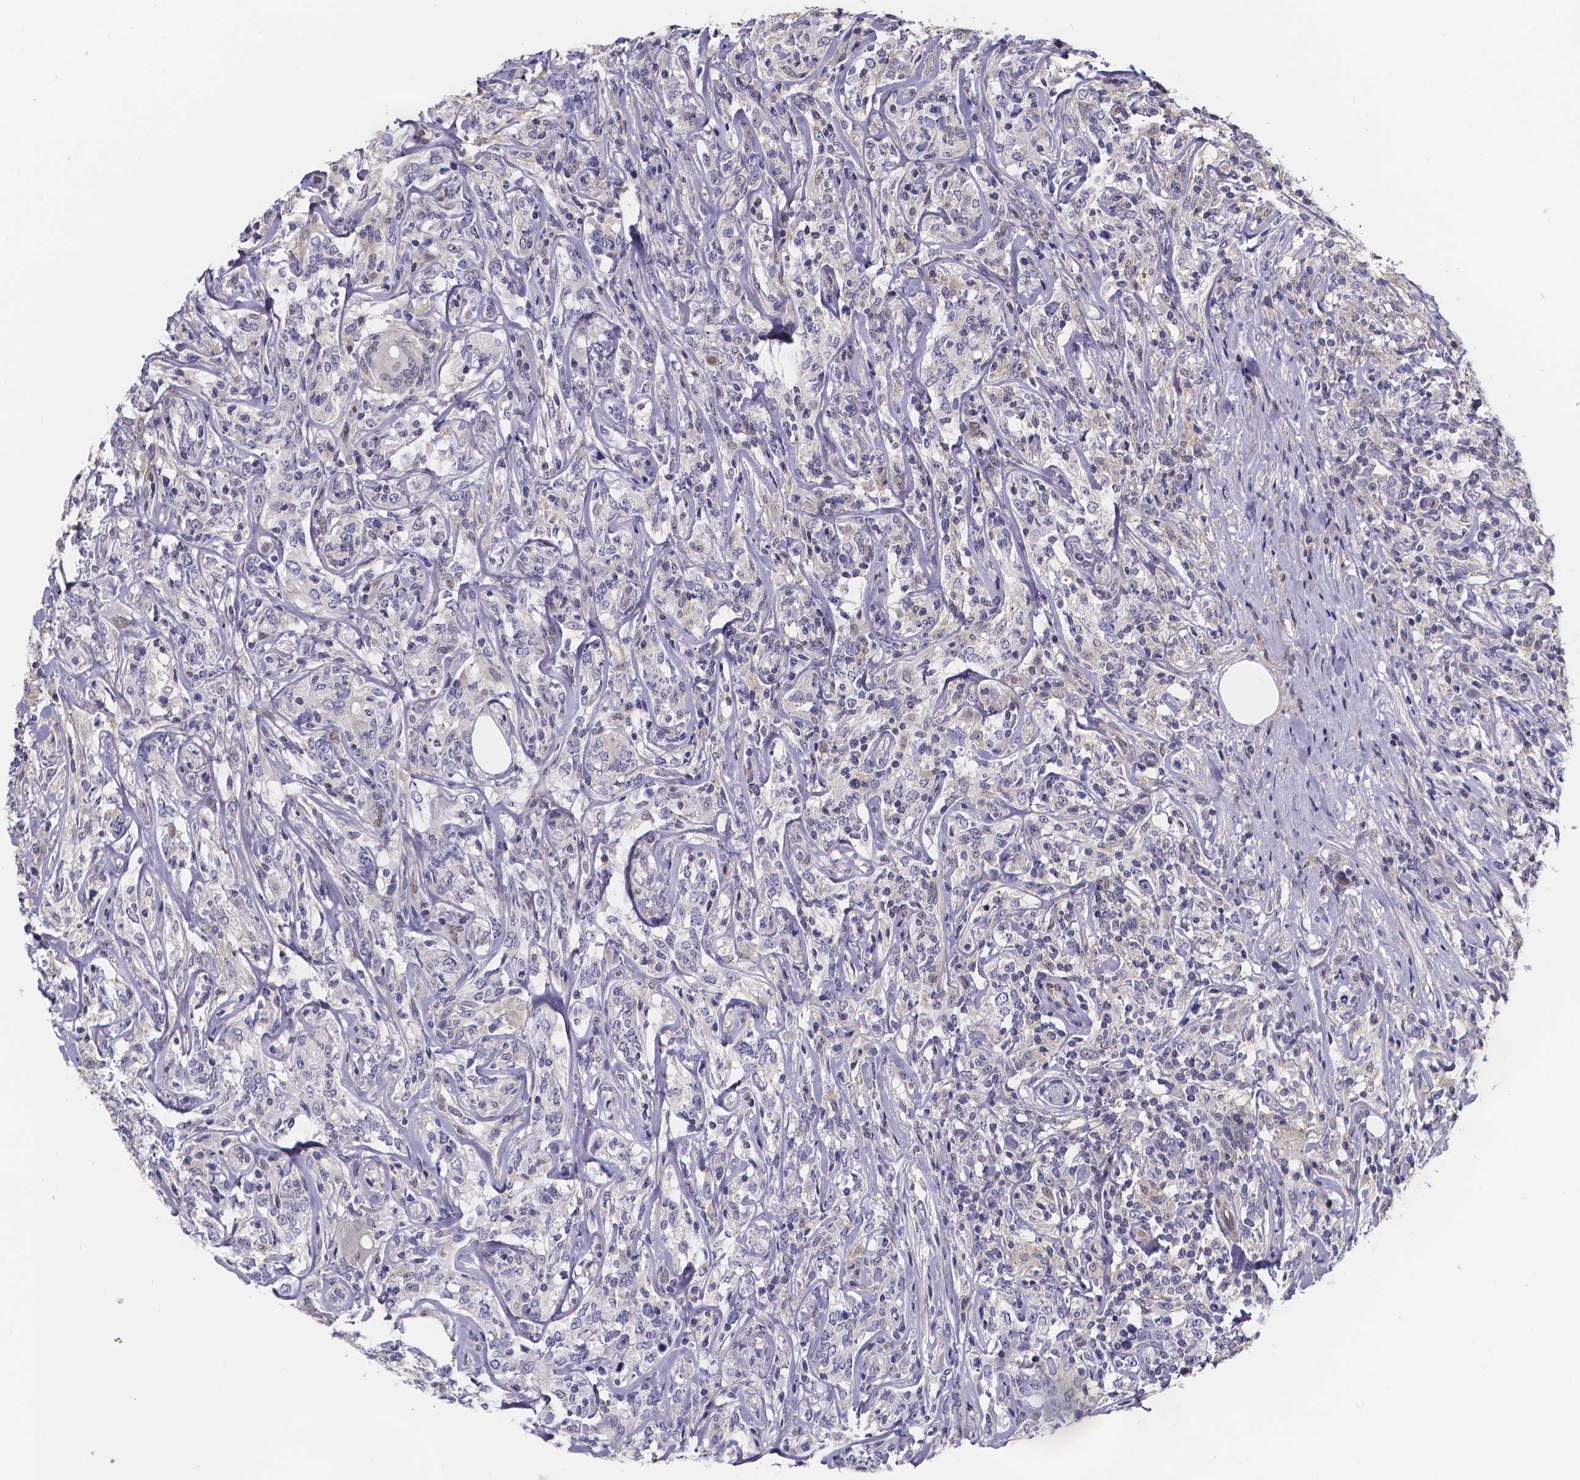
{"staining": {"intensity": "negative", "quantity": "none", "location": "none"}, "tissue": "lymphoma", "cell_type": "Tumor cells", "image_type": "cancer", "snomed": [{"axis": "morphology", "description": "Malignant lymphoma, non-Hodgkin's type, High grade"}, {"axis": "topography", "description": "Lymph node"}], "caption": "IHC of lymphoma exhibits no staining in tumor cells. (DAB immunohistochemistry (IHC) with hematoxylin counter stain).", "gene": "PAH", "patient": {"sex": "female", "age": 84}}